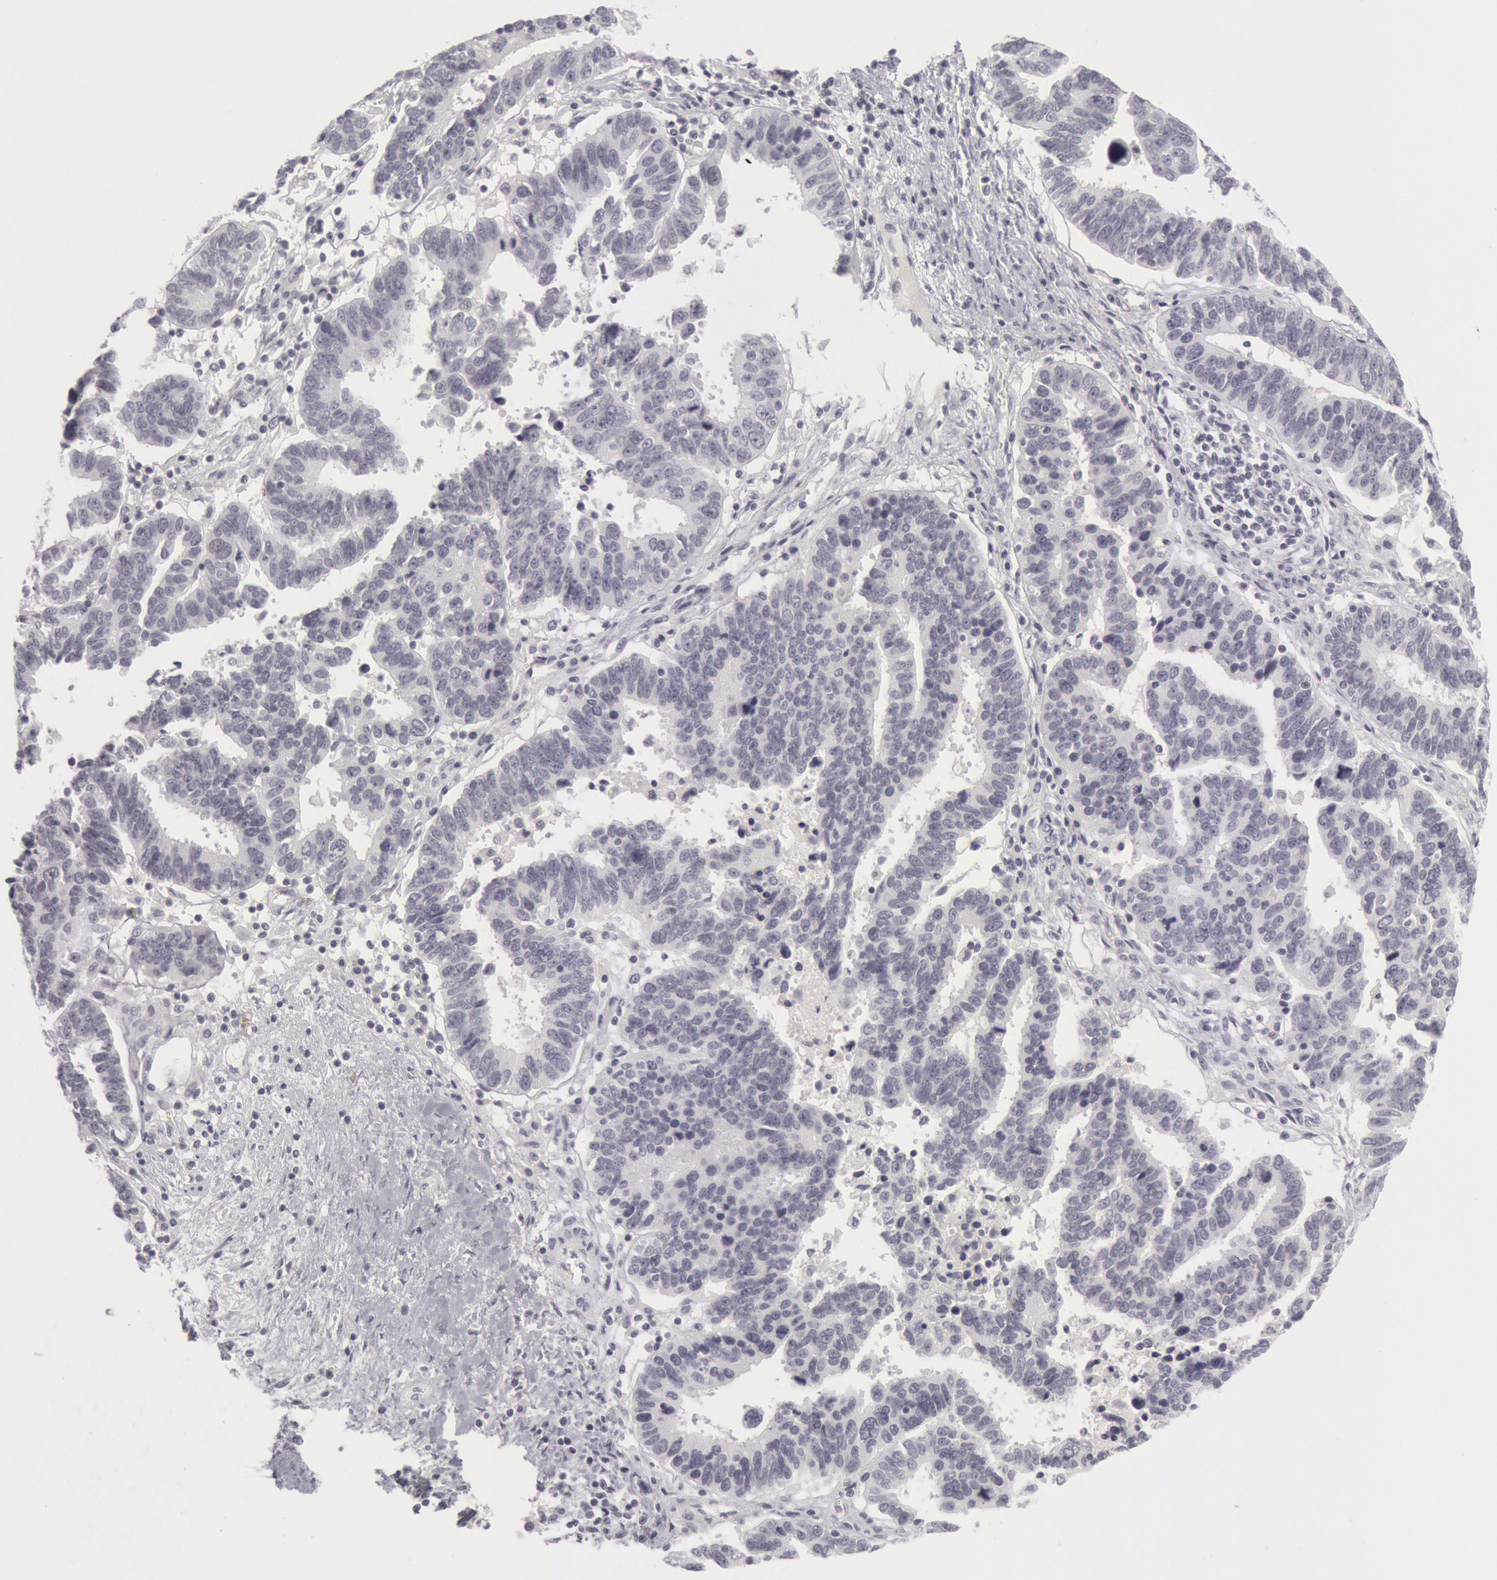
{"staining": {"intensity": "negative", "quantity": "none", "location": "none"}, "tissue": "ovarian cancer", "cell_type": "Tumor cells", "image_type": "cancer", "snomed": [{"axis": "morphology", "description": "Carcinoma, endometroid"}, {"axis": "morphology", "description": "Cystadenocarcinoma, serous, NOS"}, {"axis": "topography", "description": "Ovary"}], "caption": "Histopathology image shows no significant protein positivity in tumor cells of ovarian cancer (serous cystadenocarcinoma).", "gene": "KRT16", "patient": {"sex": "female", "age": 45}}